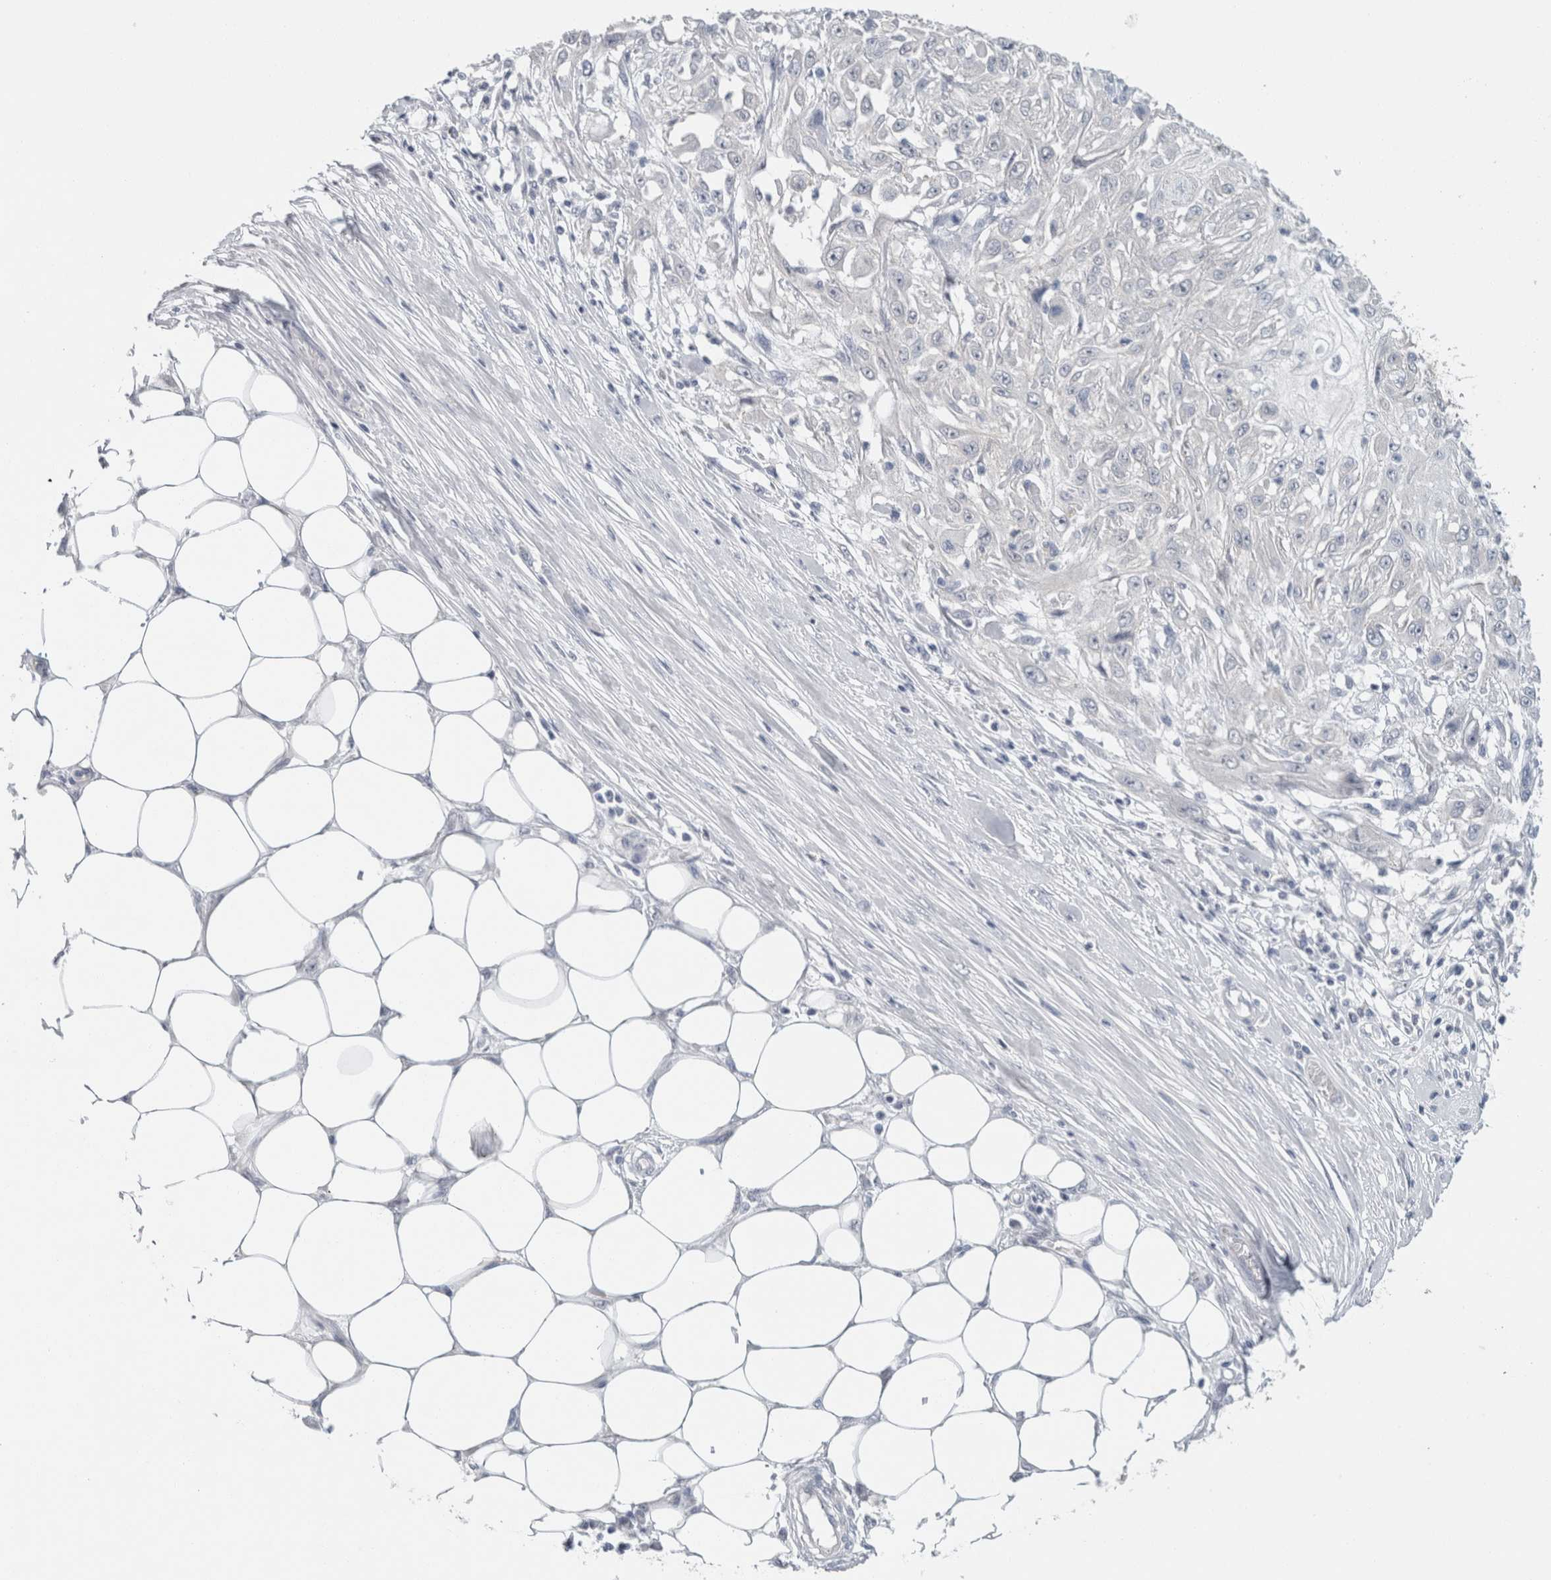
{"staining": {"intensity": "negative", "quantity": "none", "location": "none"}, "tissue": "skin cancer", "cell_type": "Tumor cells", "image_type": "cancer", "snomed": [{"axis": "morphology", "description": "Squamous cell carcinoma, NOS"}, {"axis": "morphology", "description": "Squamous cell carcinoma, metastatic, NOS"}, {"axis": "topography", "description": "Skin"}, {"axis": "topography", "description": "Lymph node"}], "caption": "A photomicrograph of metastatic squamous cell carcinoma (skin) stained for a protein demonstrates no brown staining in tumor cells.", "gene": "CASP6", "patient": {"sex": "male", "age": 75}}